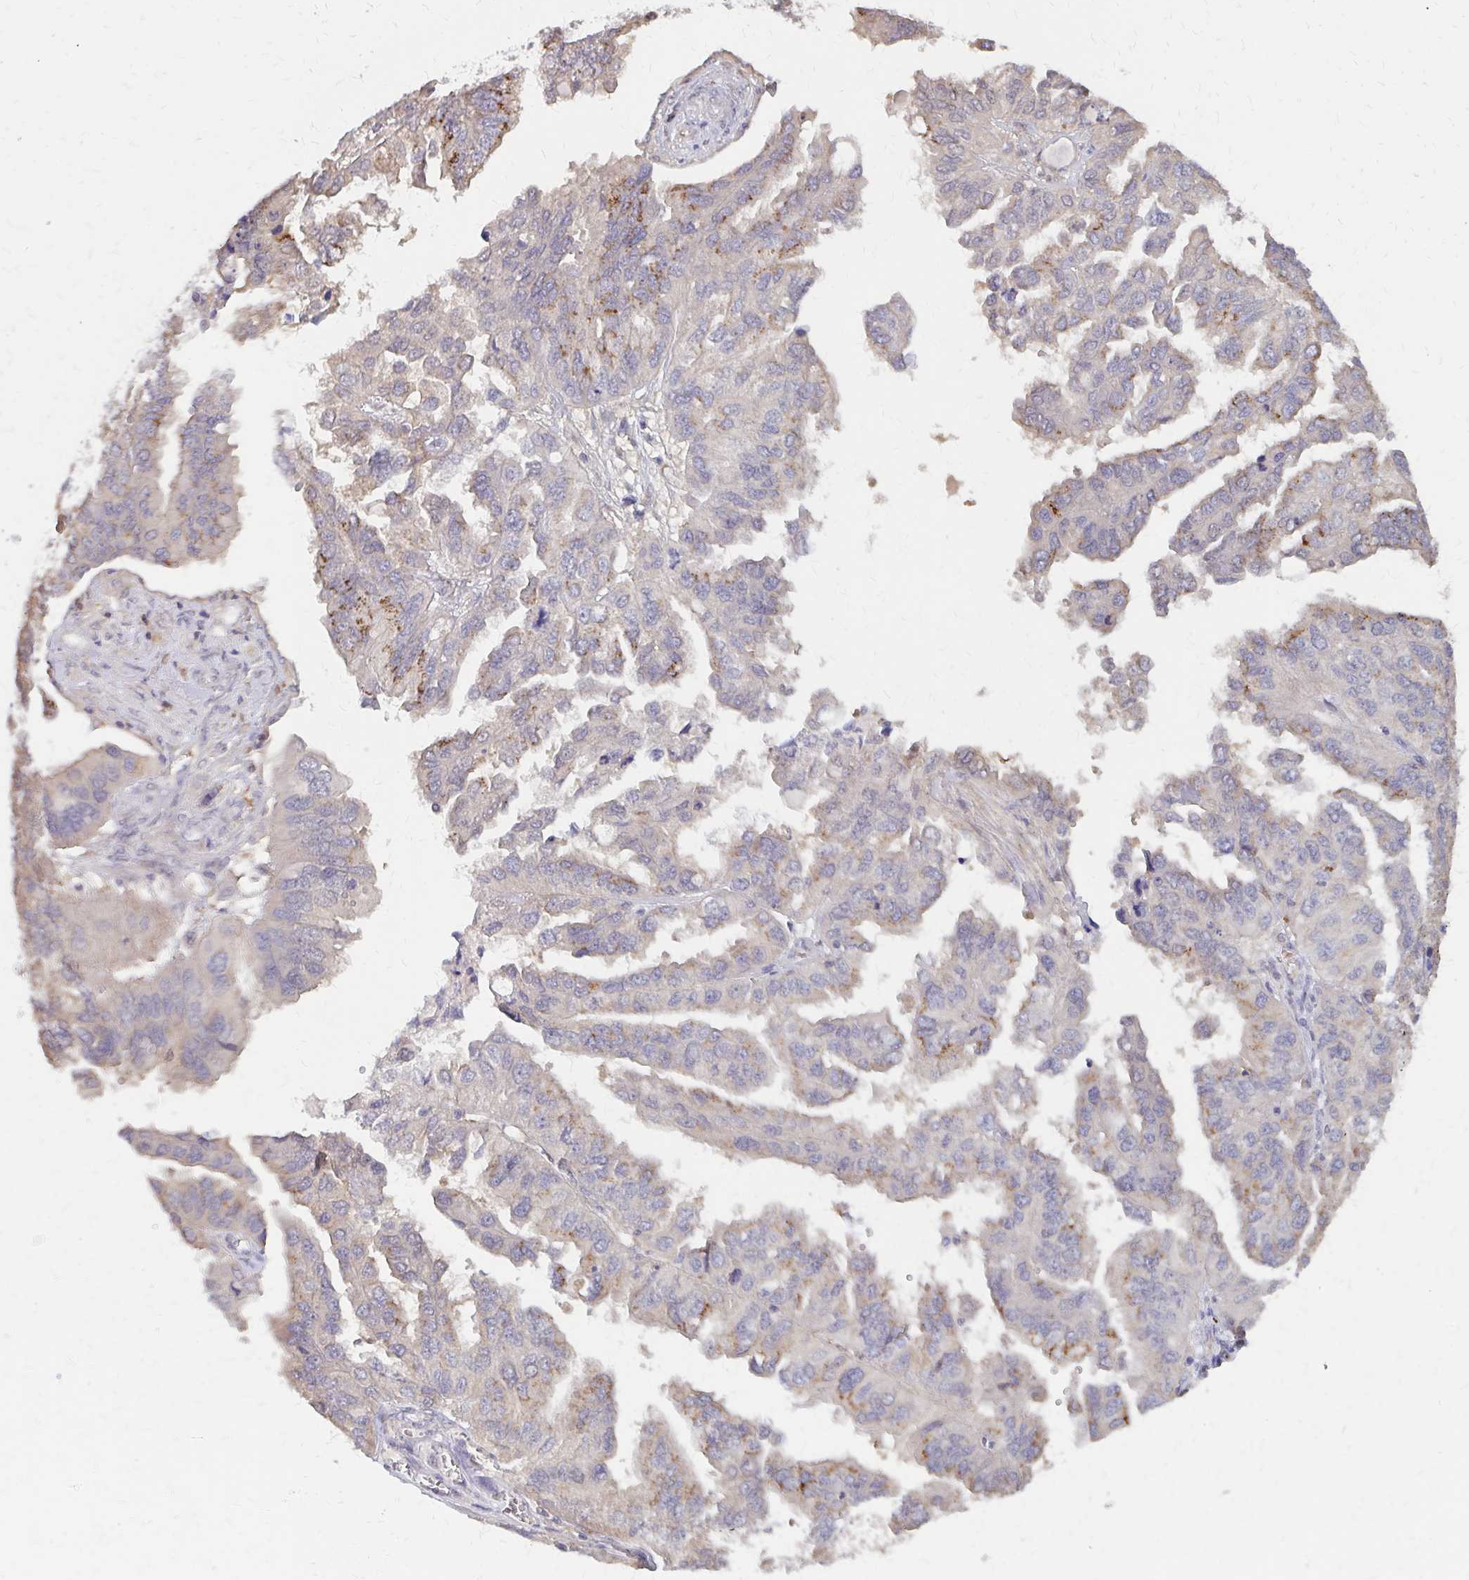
{"staining": {"intensity": "moderate", "quantity": "<25%", "location": "cytoplasmic/membranous"}, "tissue": "ovarian cancer", "cell_type": "Tumor cells", "image_type": "cancer", "snomed": [{"axis": "morphology", "description": "Cystadenocarcinoma, serous, NOS"}, {"axis": "topography", "description": "Ovary"}], "caption": "Immunohistochemistry (IHC) staining of ovarian cancer, which demonstrates low levels of moderate cytoplasmic/membranous expression in about <25% of tumor cells indicating moderate cytoplasmic/membranous protein positivity. The staining was performed using DAB (3,3'-diaminobenzidine) (brown) for protein detection and nuclei were counterstained in hematoxylin (blue).", "gene": "IFI44L", "patient": {"sex": "female", "age": 79}}